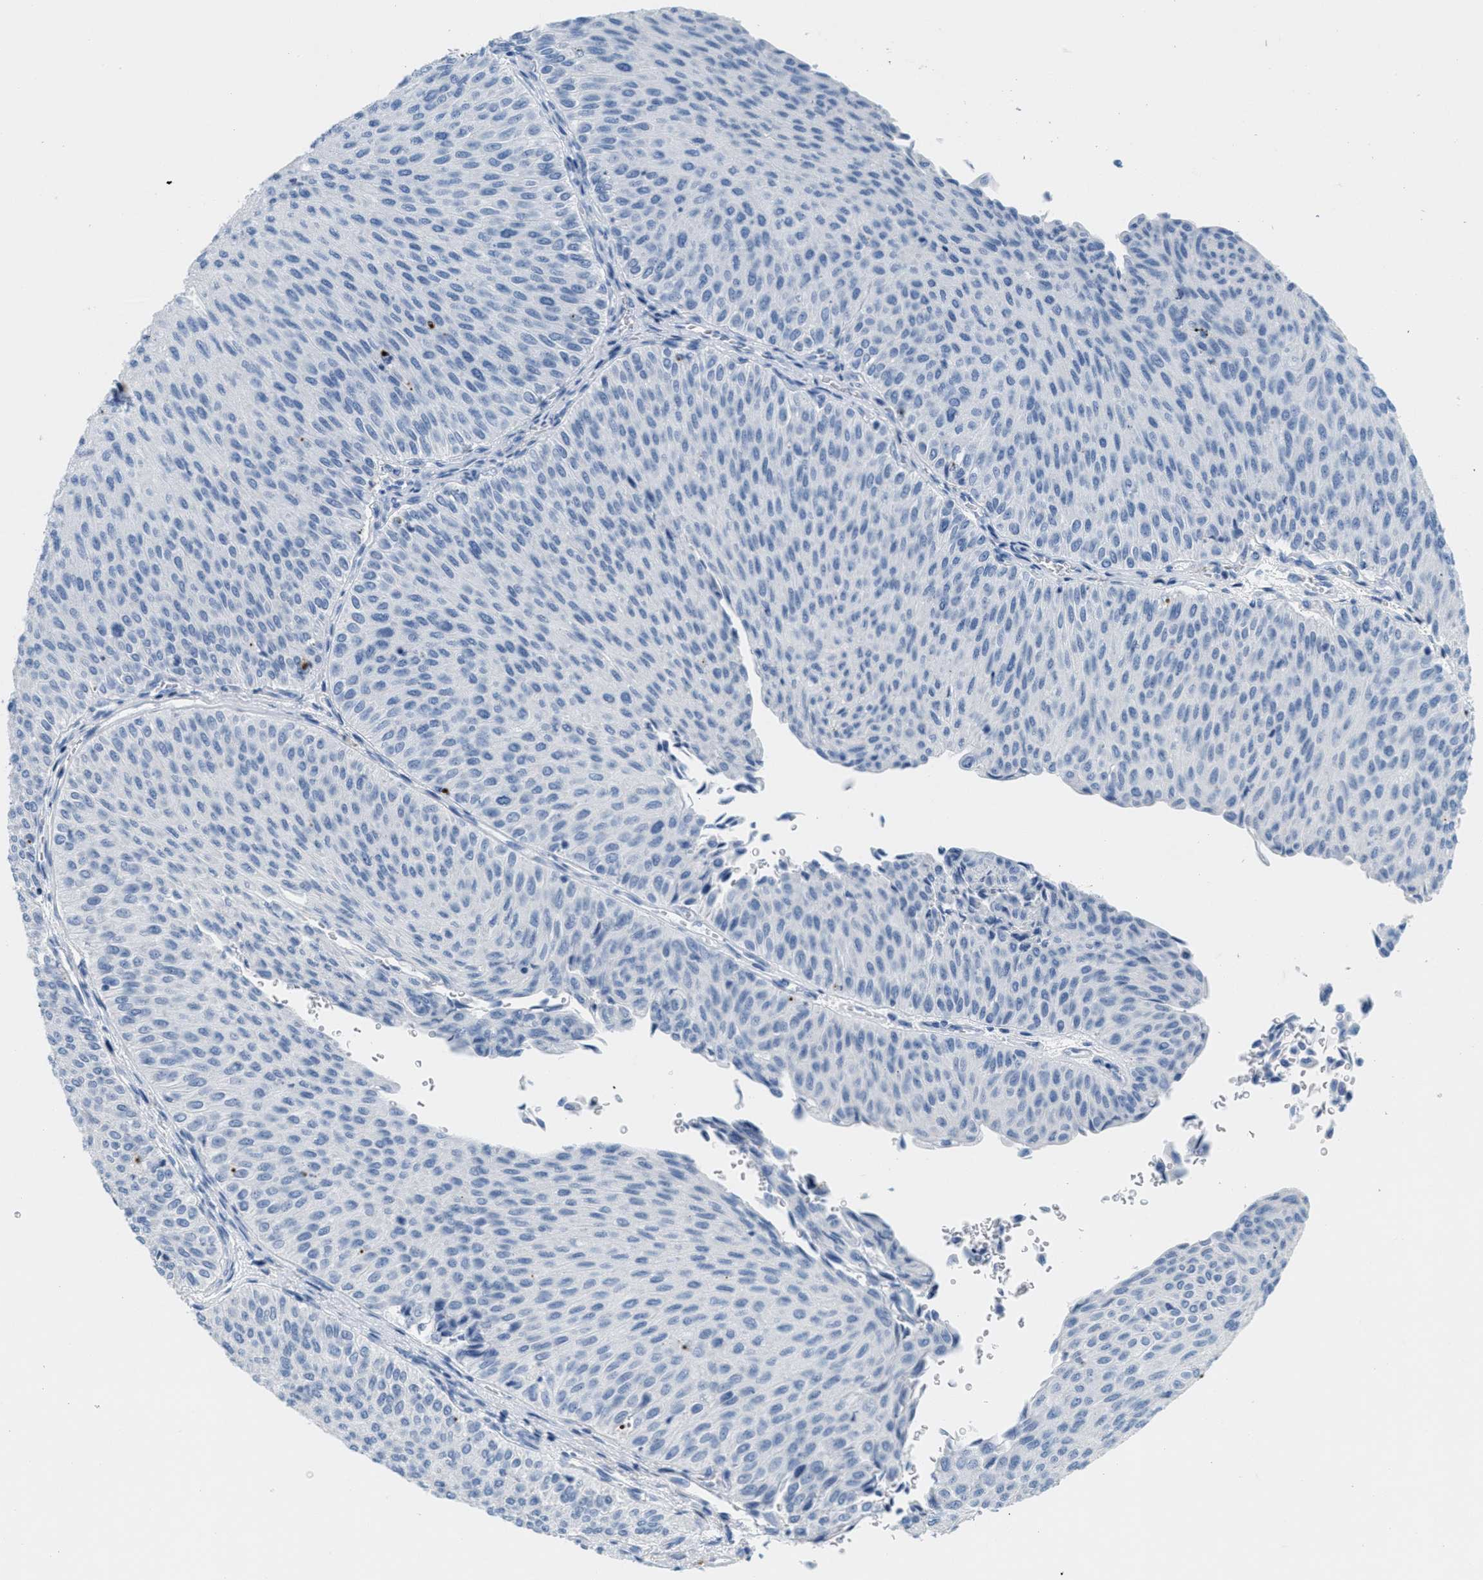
{"staining": {"intensity": "negative", "quantity": "none", "location": "none"}, "tissue": "urothelial cancer", "cell_type": "Tumor cells", "image_type": "cancer", "snomed": [{"axis": "morphology", "description": "Urothelial carcinoma, Low grade"}, {"axis": "topography", "description": "Urinary bladder"}], "caption": "Immunohistochemical staining of low-grade urothelial carcinoma displays no significant expression in tumor cells.", "gene": "GPM6A", "patient": {"sex": "male", "age": 78}}